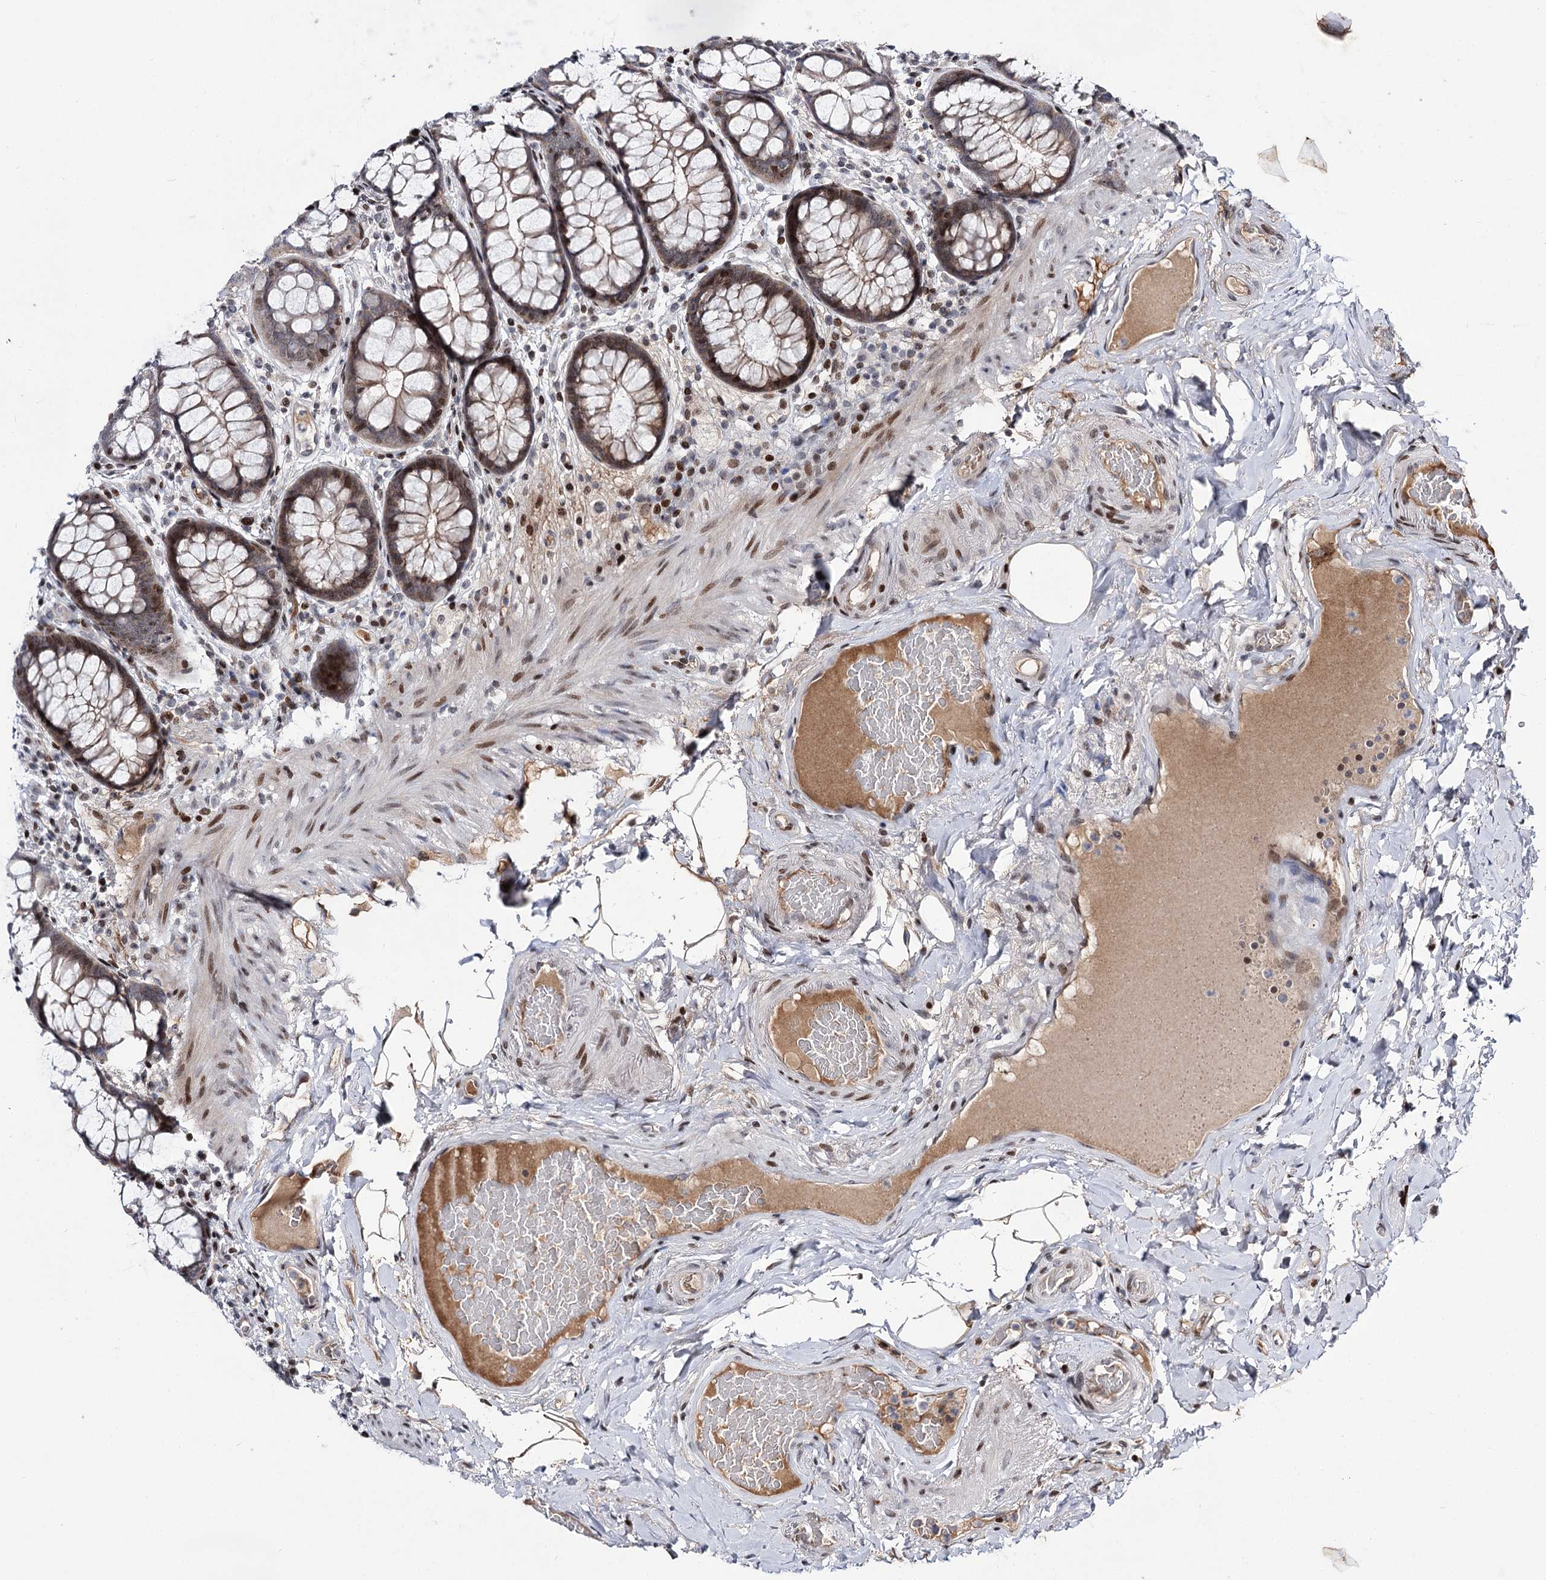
{"staining": {"intensity": "moderate", "quantity": "25%-75%", "location": "cytoplasmic/membranous,nuclear"}, "tissue": "rectum", "cell_type": "Glandular cells", "image_type": "normal", "snomed": [{"axis": "morphology", "description": "Normal tissue, NOS"}, {"axis": "topography", "description": "Rectum"}], "caption": "High-power microscopy captured an immunohistochemistry (IHC) image of unremarkable rectum, revealing moderate cytoplasmic/membranous,nuclear staining in about 25%-75% of glandular cells.", "gene": "ITFG2", "patient": {"sex": "male", "age": 83}}